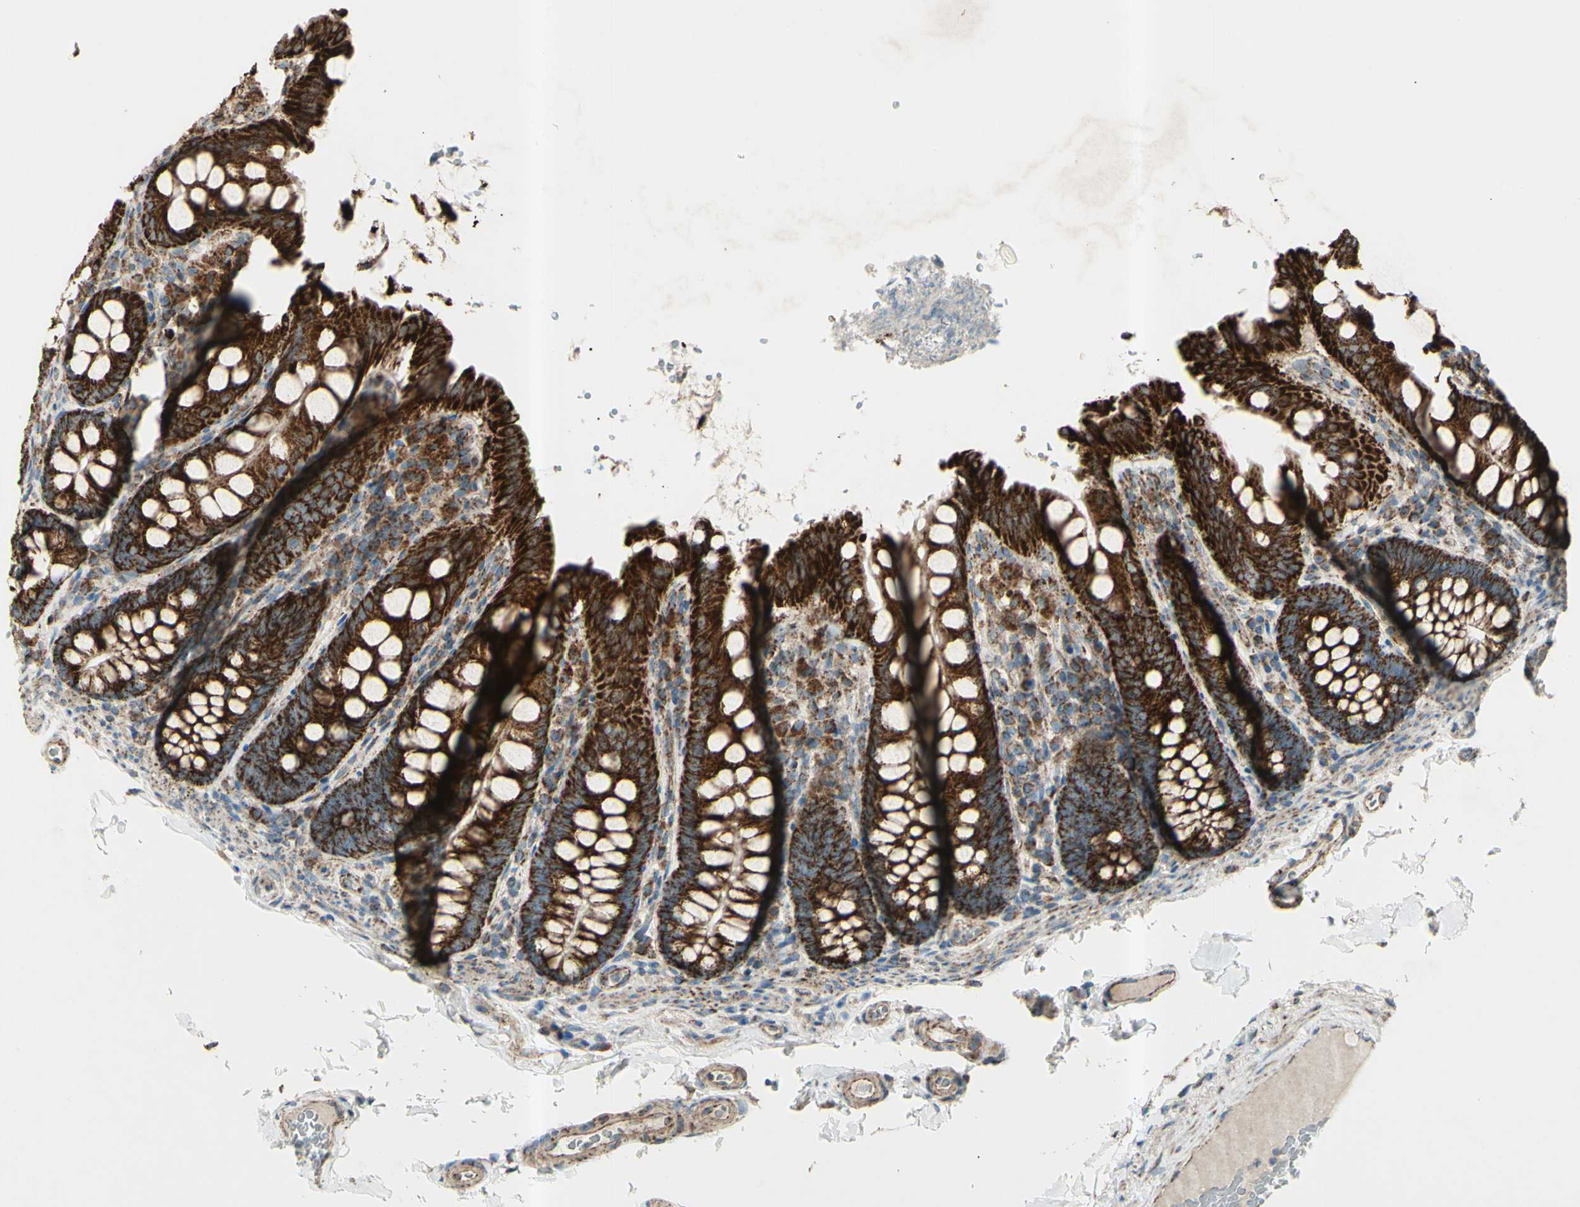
{"staining": {"intensity": "strong", "quantity": ">75%", "location": "cytoplasmic/membranous"}, "tissue": "colon", "cell_type": "Endothelial cells", "image_type": "normal", "snomed": [{"axis": "morphology", "description": "Normal tissue, NOS"}, {"axis": "topography", "description": "Colon"}], "caption": "Human colon stained for a protein (brown) demonstrates strong cytoplasmic/membranous positive expression in about >75% of endothelial cells.", "gene": "RHOT1", "patient": {"sex": "female", "age": 61}}